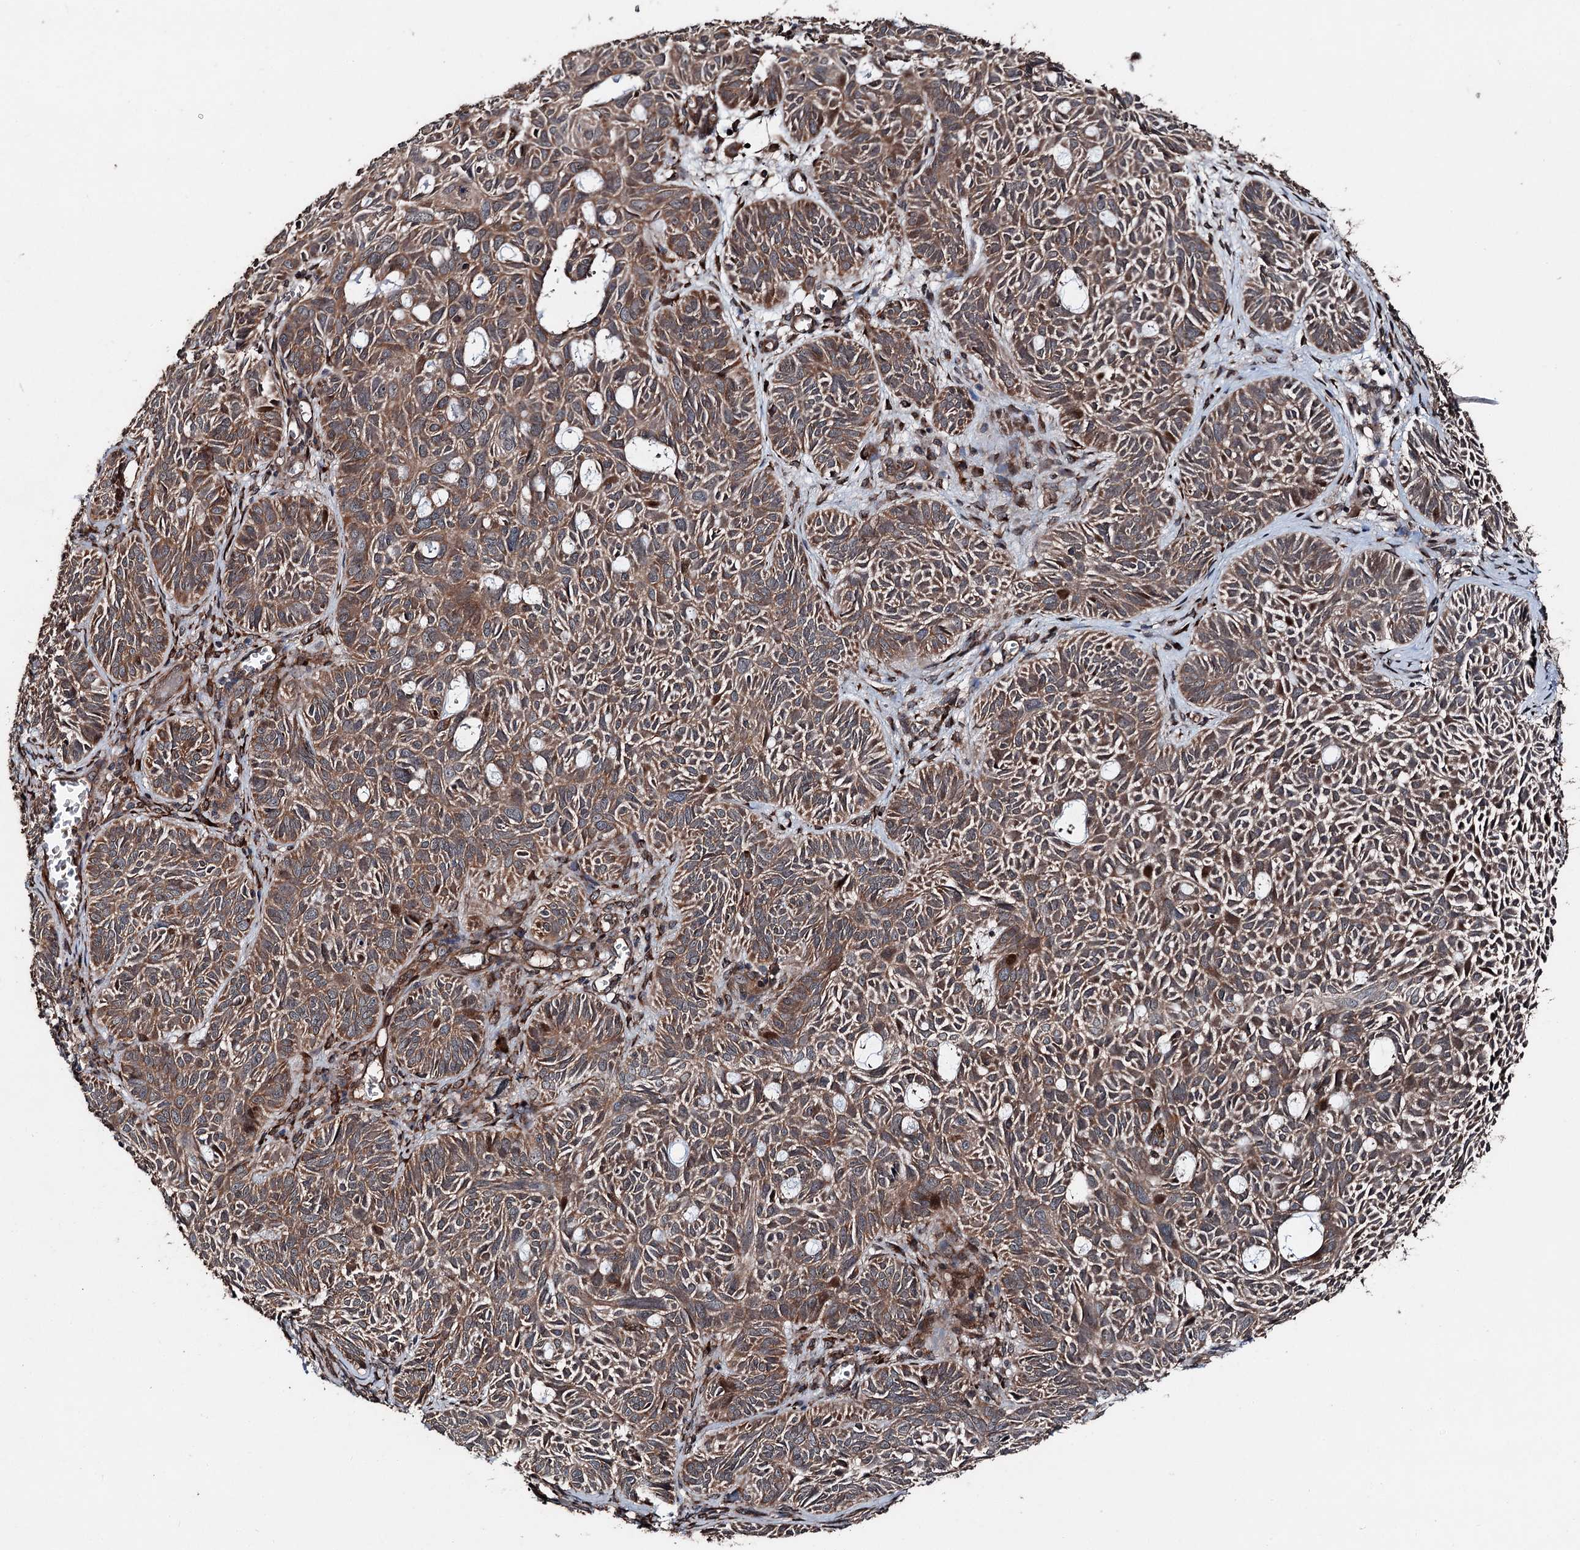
{"staining": {"intensity": "moderate", "quantity": ">75%", "location": "cytoplasmic/membranous"}, "tissue": "skin cancer", "cell_type": "Tumor cells", "image_type": "cancer", "snomed": [{"axis": "morphology", "description": "Basal cell carcinoma"}, {"axis": "topography", "description": "Skin"}], "caption": "Protein analysis of skin cancer (basal cell carcinoma) tissue displays moderate cytoplasmic/membranous positivity in about >75% of tumor cells.", "gene": "DDIAS", "patient": {"sex": "male", "age": 69}}